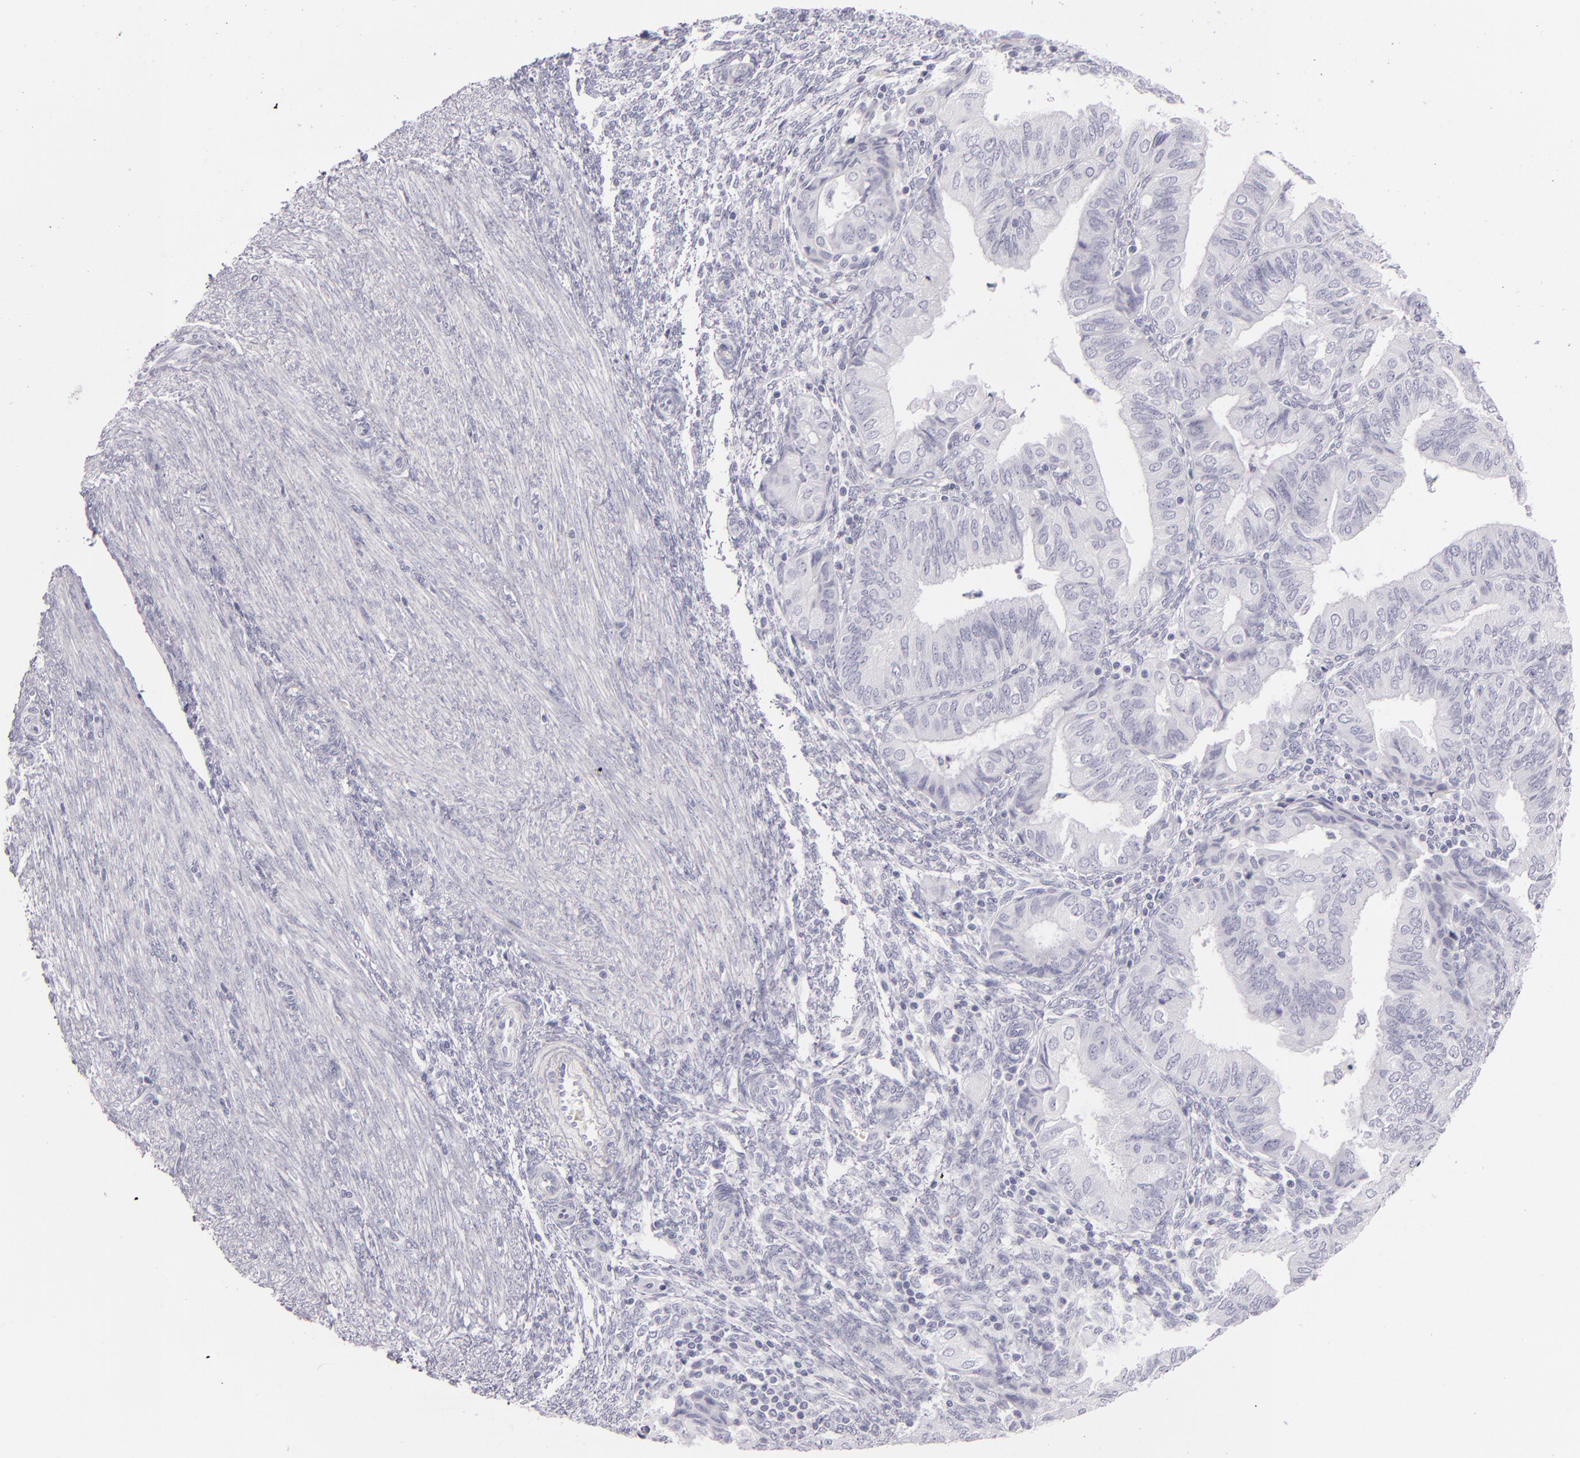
{"staining": {"intensity": "negative", "quantity": "none", "location": "none"}, "tissue": "endometrial cancer", "cell_type": "Tumor cells", "image_type": "cancer", "snomed": [{"axis": "morphology", "description": "Adenocarcinoma, NOS"}, {"axis": "topography", "description": "Endometrium"}], "caption": "A histopathology image of human endometrial cancer (adenocarcinoma) is negative for staining in tumor cells. (DAB (3,3'-diaminobenzidine) IHC, high magnification).", "gene": "FABP1", "patient": {"sex": "female", "age": 51}}